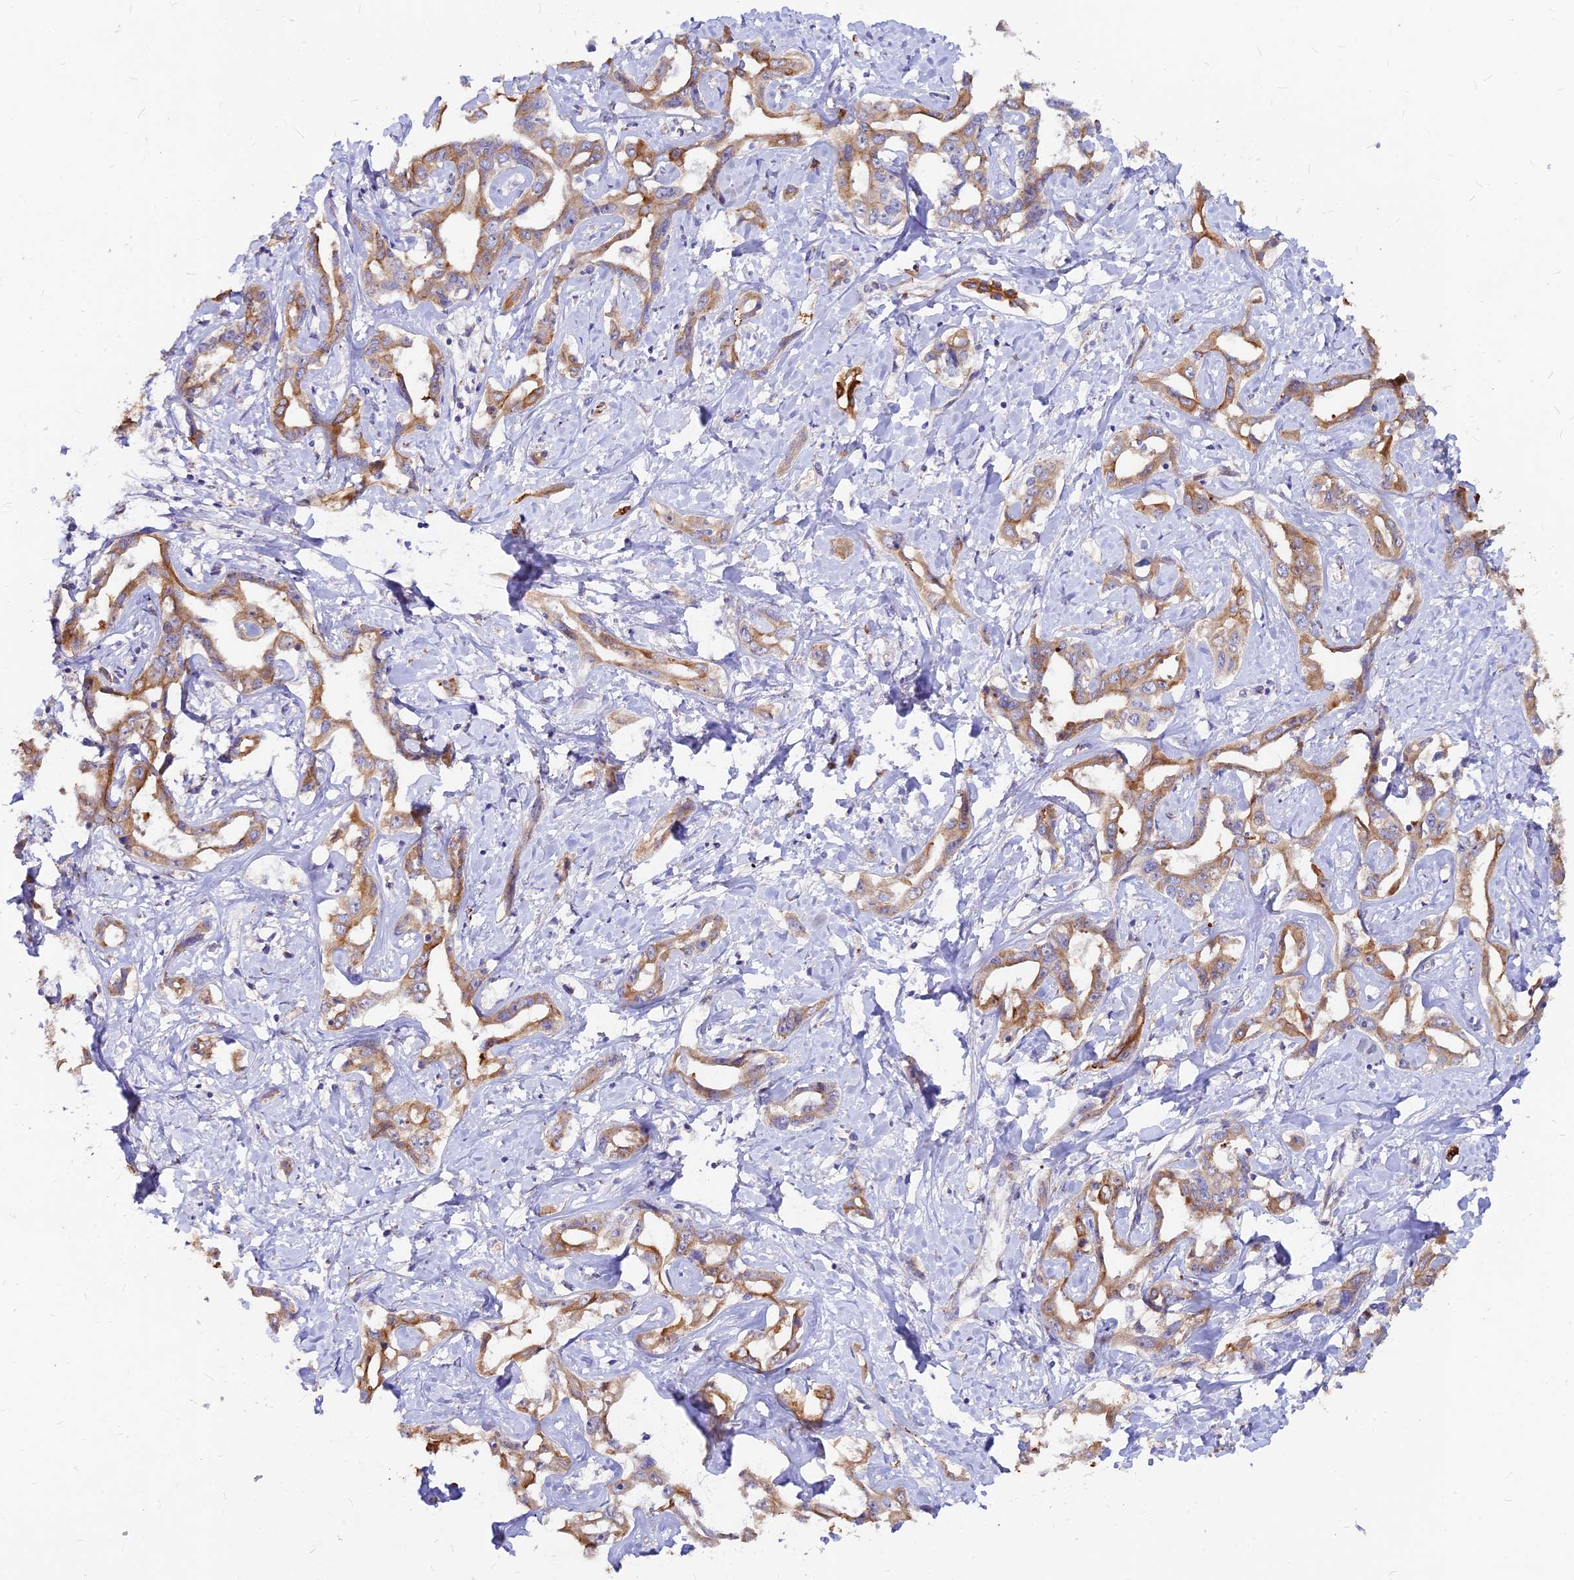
{"staining": {"intensity": "moderate", "quantity": ">75%", "location": "cytoplasmic/membranous"}, "tissue": "liver cancer", "cell_type": "Tumor cells", "image_type": "cancer", "snomed": [{"axis": "morphology", "description": "Cholangiocarcinoma"}, {"axis": "topography", "description": "Liver"}], "caption": "Immunohistochemical staining of human cholangiocarcinoma (liver) demonstrates moderate cytoplasmic/membranous protein positivity in approximately >75% of tumor cells.", "gene": "DENND2D", "patient": {"sex": "male", "age": 59}}